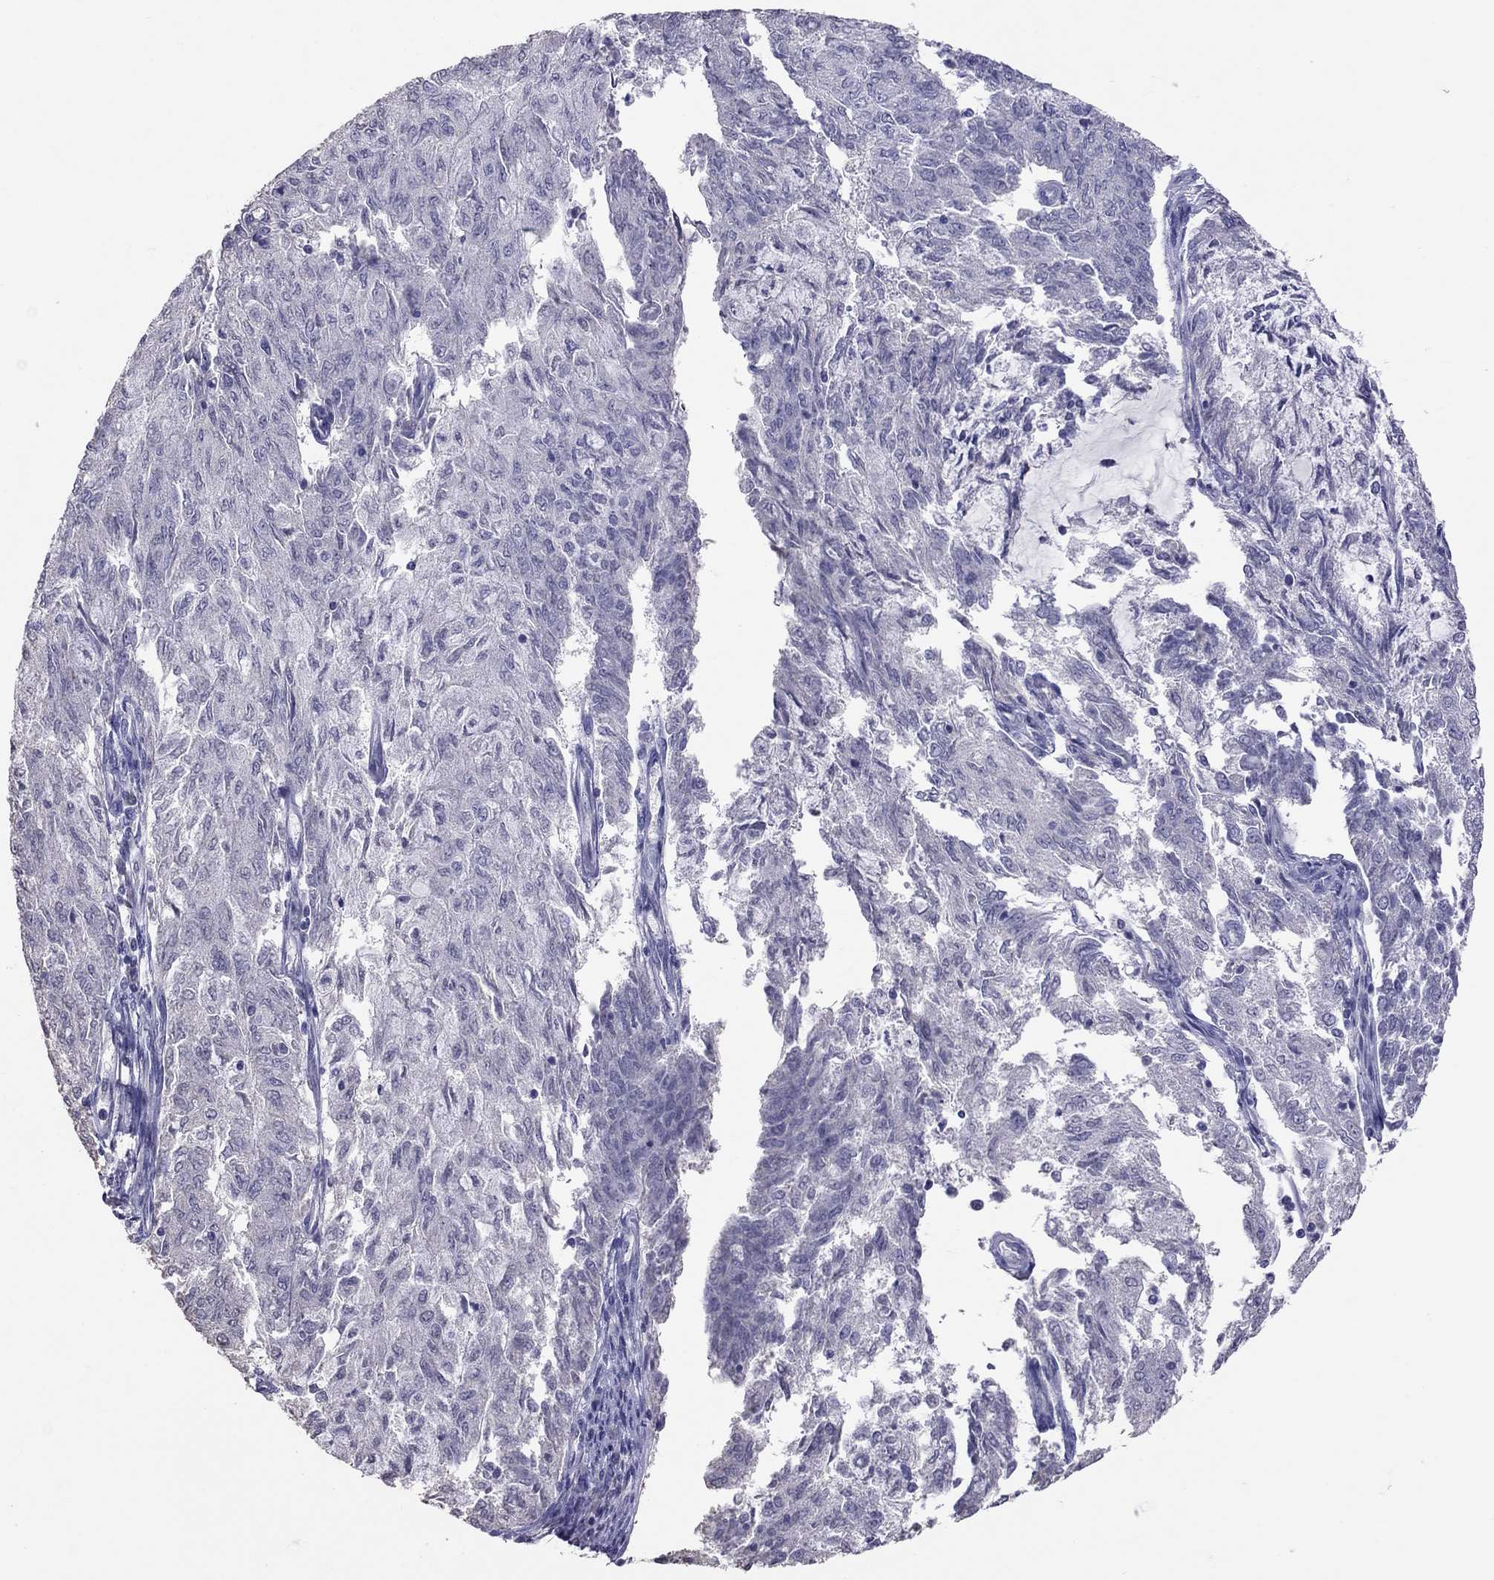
{"staining": {"intensity": "negative", "quantity": "none", "location": "none"}, "tissue": "endometrial cancer", "cell_type": "Tumor cells", "image_type": "cancer", "snomed": [{"axis": "morphology", "description": "Adenocarcinoma, NOS"}, {"axis": "topography", "description": "Endometrium"}], "caption": "Tumor cells show no significant protein expression in endometrial adenocarcinoma.", "gene": "PSMB11", "patient": {"sex": "female", "age": 82}}